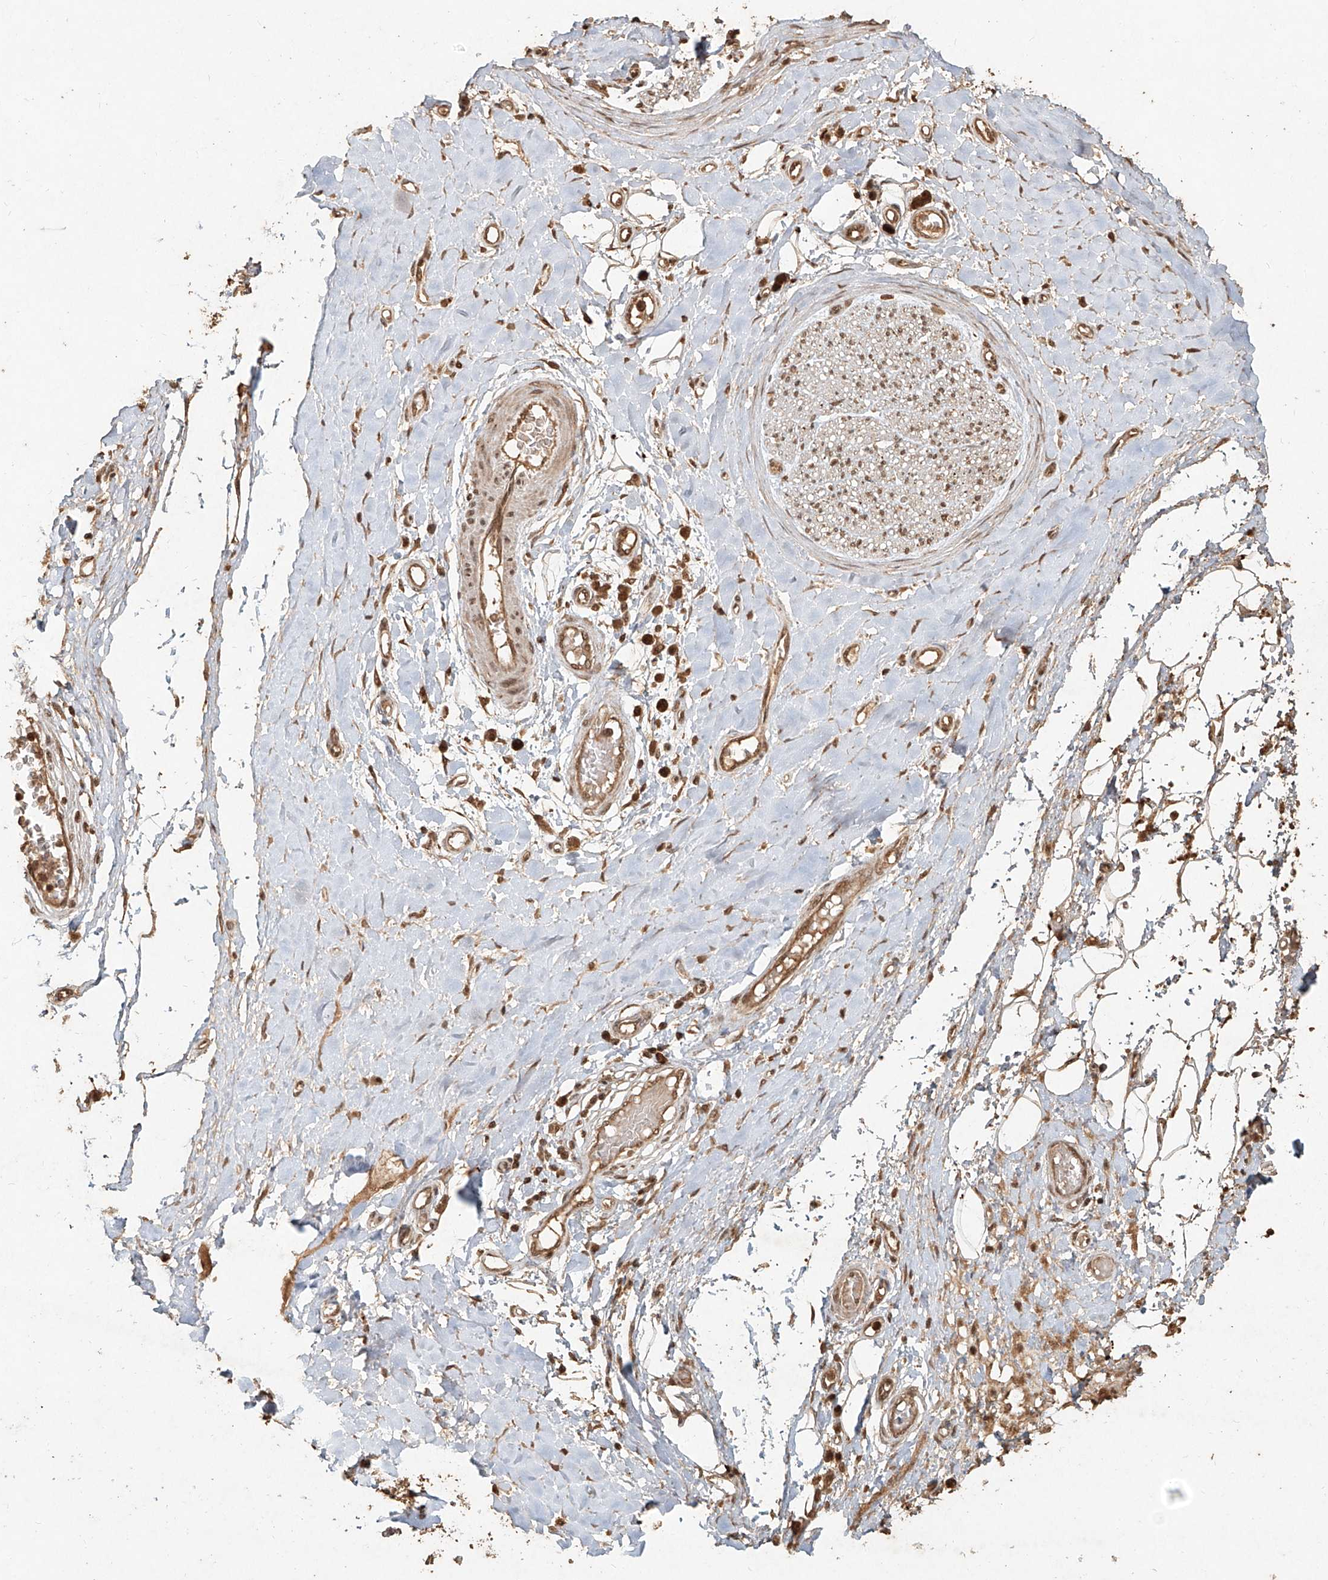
{"staining": {"intensity": "strong", "quantity": ">75%", "location": "cytoplasmic/membranous,nuclear"}, "tissue": "adipose tissue", "cell_type": "Adipocytes", "image_type": "normal", "snomed": [{"axis": "morphology", "description": "Normal tissue, NOS"}, {"axis": "morphology", "description": "Adenocarcinoma, NOS"}, {"axis": "topography", "description": "Esophagus"}, {"axis": "topography", "description": "Stomach, upper"}, {"axis": "topography", "description": "Peripheral nerve tissue"}], "caption": "Human adipose tissue stained for a protein (brown) reveals strong cytoplasmic/membranous,nuclear positive staining in about >75% of adipocytes.", "gene": "UBE2K", "patient": {"sex": "male", "age": 62}}